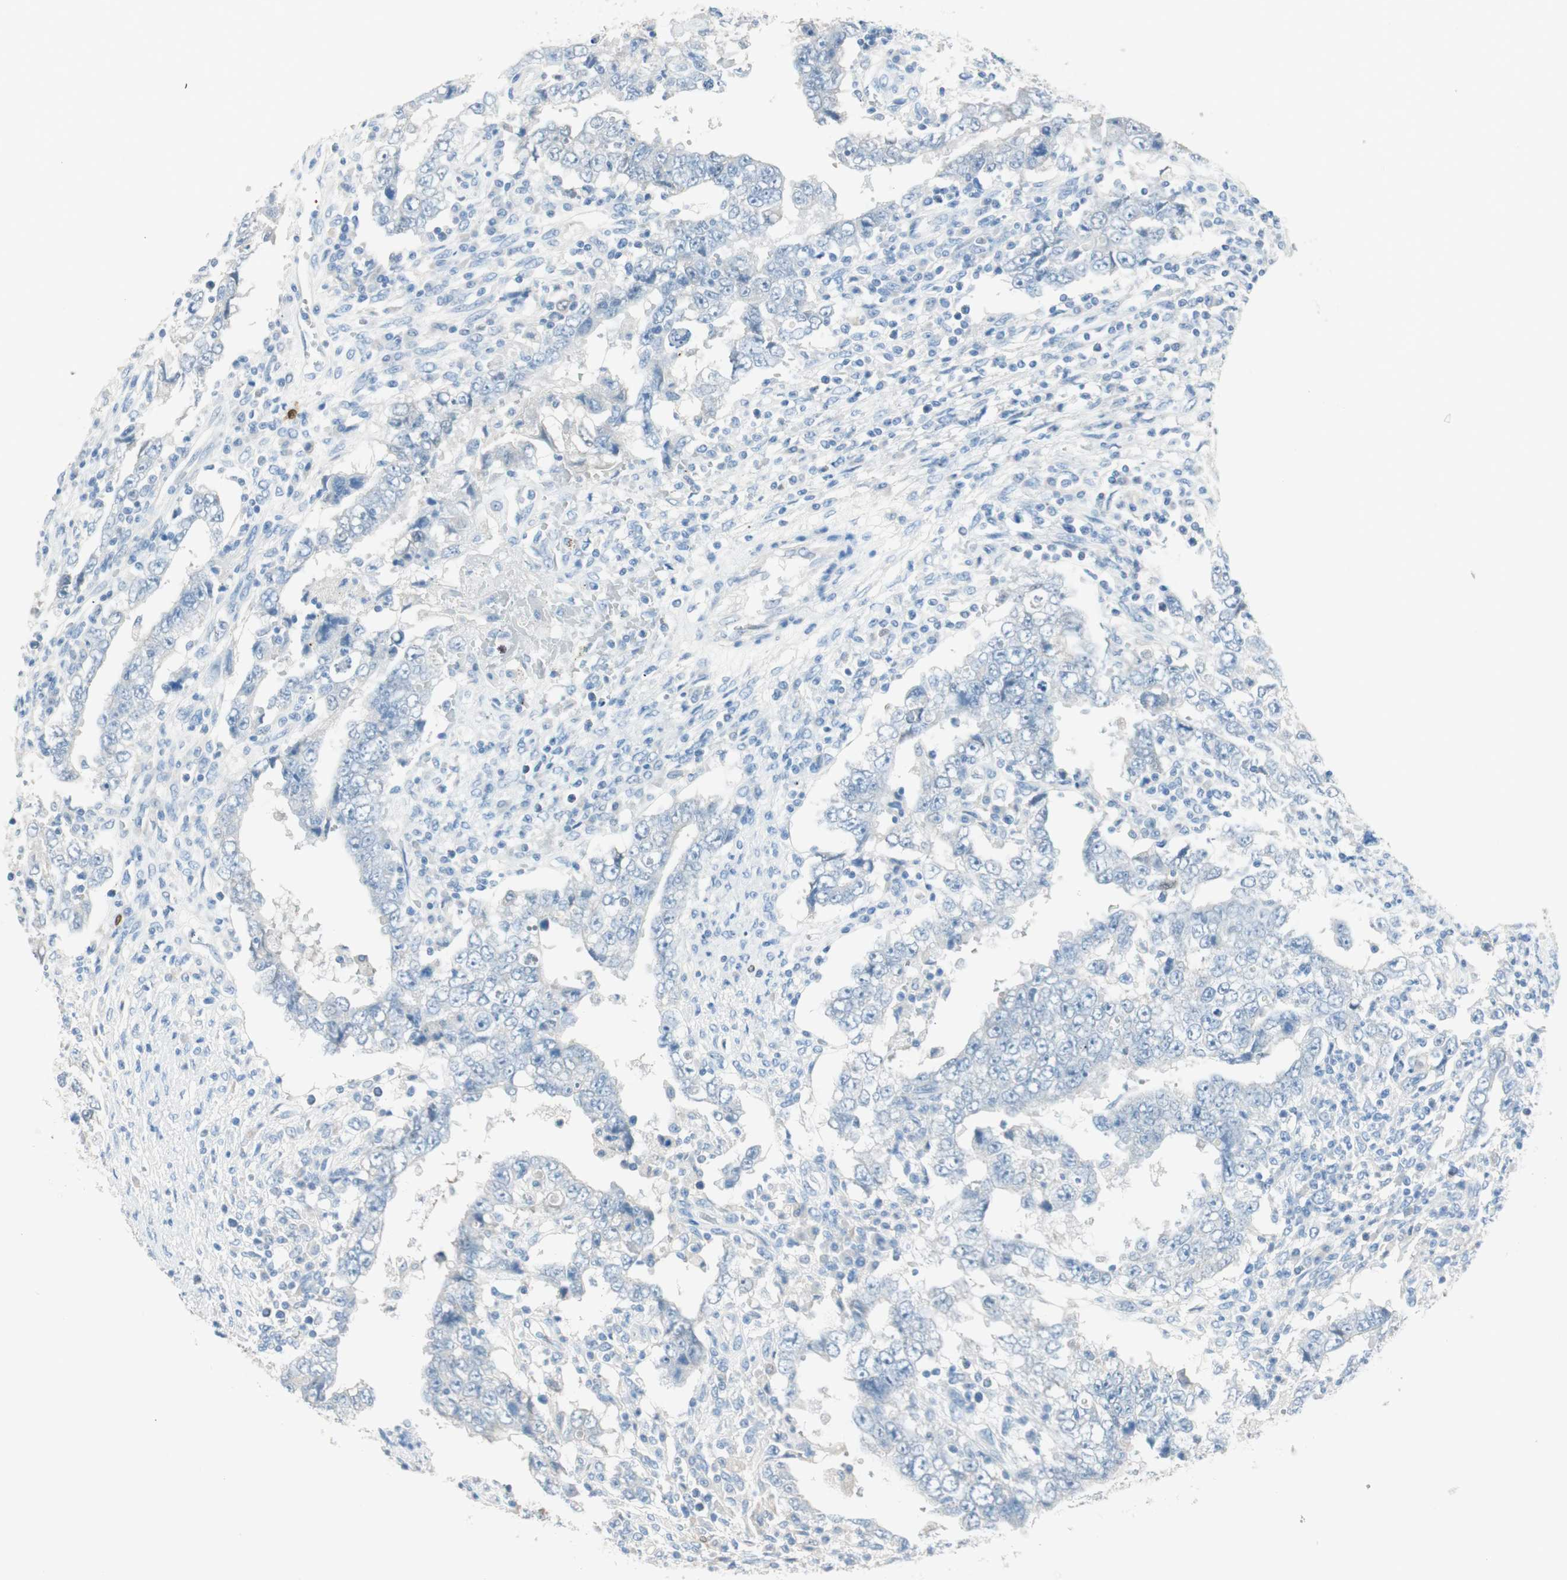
{"staining": {"intensity": "negative", "quantity": "none", "location": "none"}, "tissue": "testis cancer", "cell_type": "Tumor cells", "image_type": "cancer", "snomed": [{"axis": "morphology", "description": "Carcinoma, Embryonal, NOS"}, {"axis": "topography", "description": "Testis"}], "caption": "Tumor cells show no significant protein positivity in testis embryonal carcinoma.", "gene": "HPGD", "patient": {"sex": "male", "age": 26}}